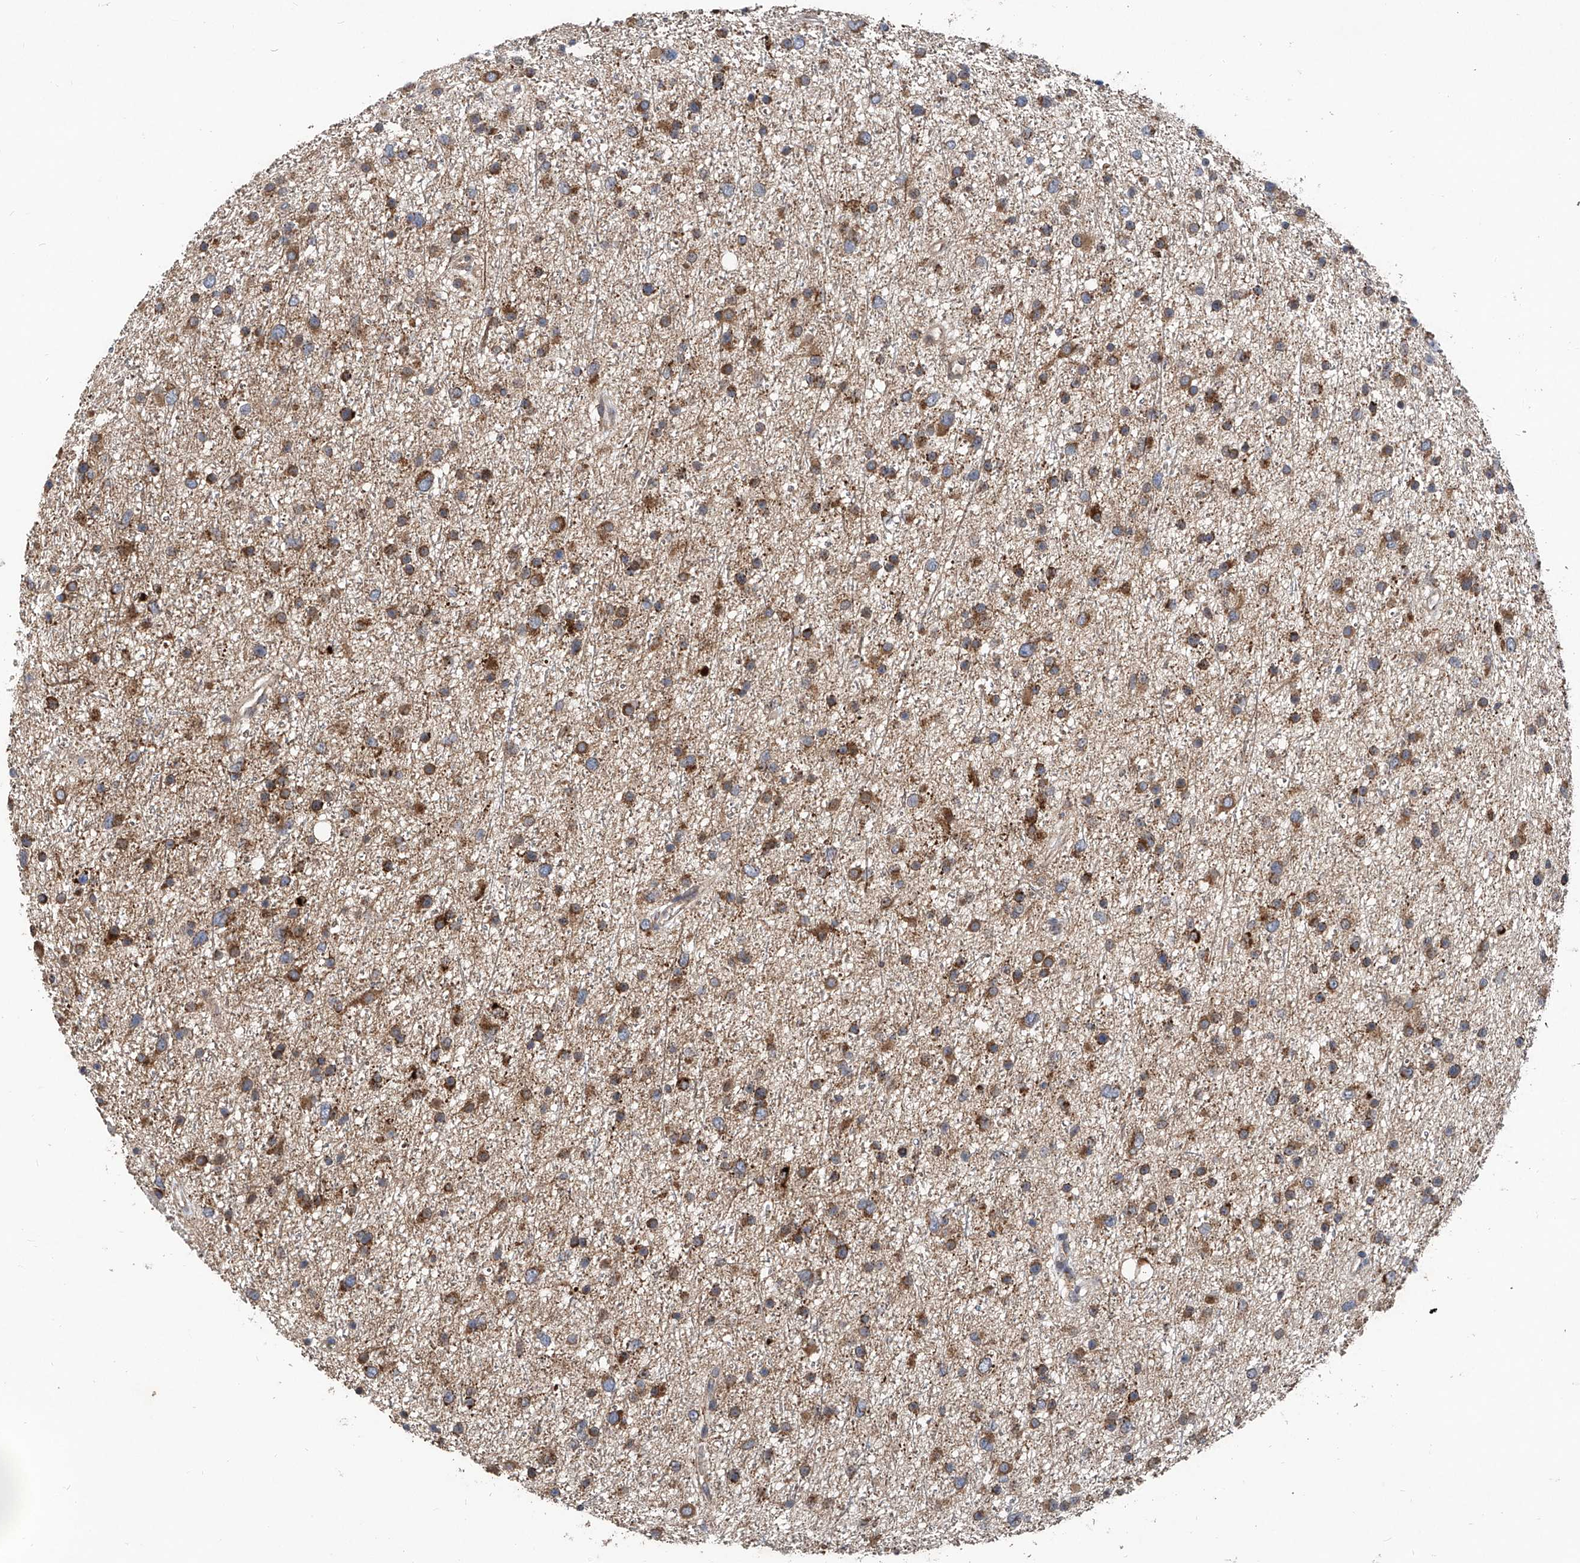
{"staining": {"intensity": "moderate", "quantity": ">75%", "location": "cytoplasmic/membranous"}, "tissue": "glioma", "cell_type": "Tumor cells", "image_type": "cancer", "snomed": [{"axis": "morphology", "description": "Glioma, malignant, Low grade"}, {"axis": "topography", "description": "Cerebral cortex"}], "caption": "Malignant low-grade glioma stained with DAB IHC reveals medium levels of moderate cytoplasmic/membranous expression in about >75% of tumor cells. (DAB IHC with brightfield microscopy, high magnification).", "gene": "BCKDHB", "patient": {"sex": "female", "age": 39}}